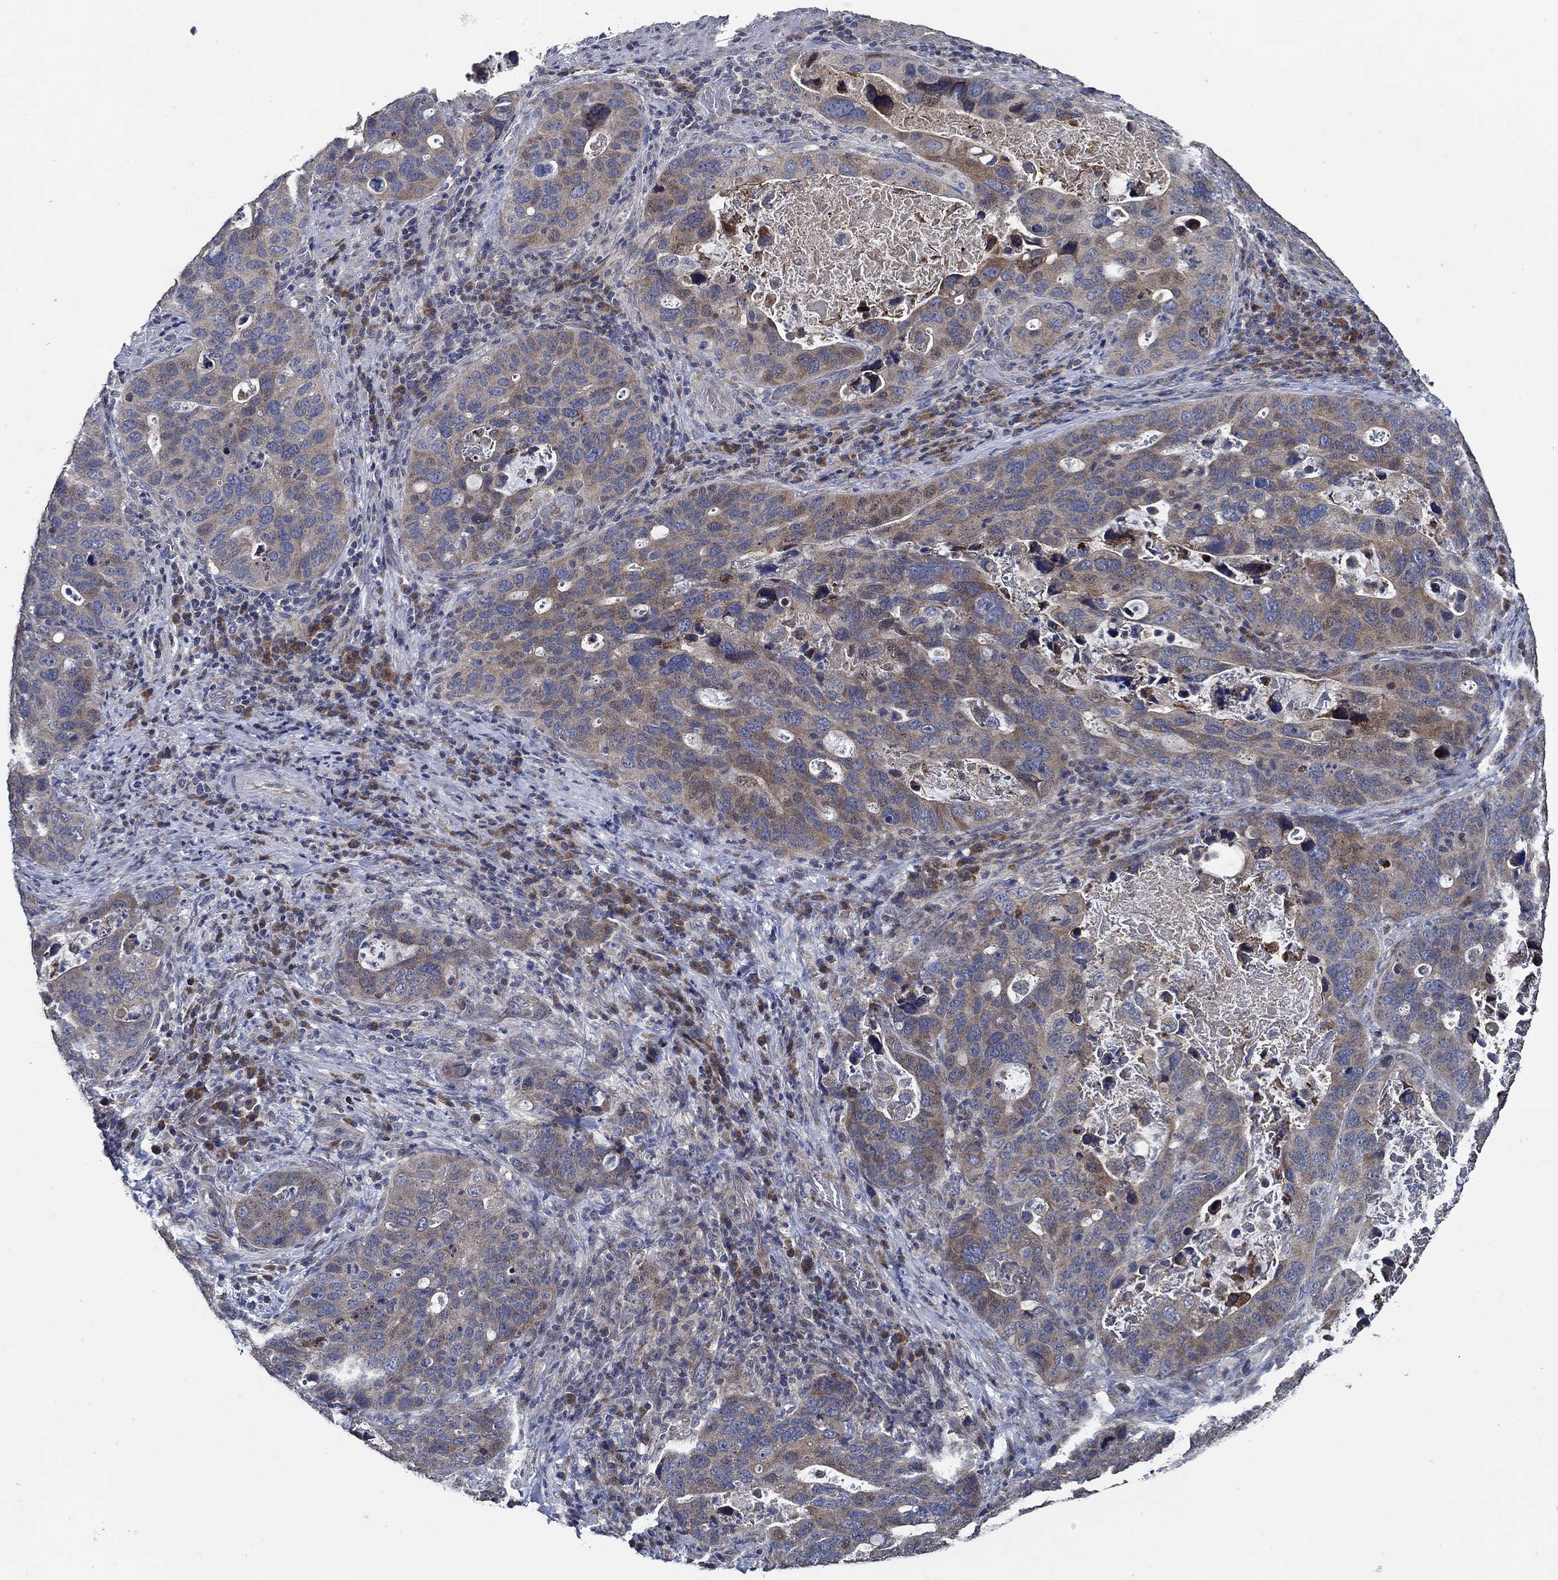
{"staining": {"intensity": "moderate", "quantity": "25%-75%", "location": "cytoplasmic/membranous"}, "tissue": "stomach cancer", "cell_type": "Tumor cells", "image_type": "cancer", "snomed": [{"axis": "morphology", "description": "Adenocarcinoma, NOS"}, {"axis": "topography", "description": "Stomach"}], "caption": "Protein expression analysis of human adenocarcinoma (stomach) reveals moderate cytoplasmic/membranous staining in approximately 25%-75% of tumor cells. Nuclei are stained in blue.", "gene": "WDR53", "patient": {"sex": "male", "age": 54}}